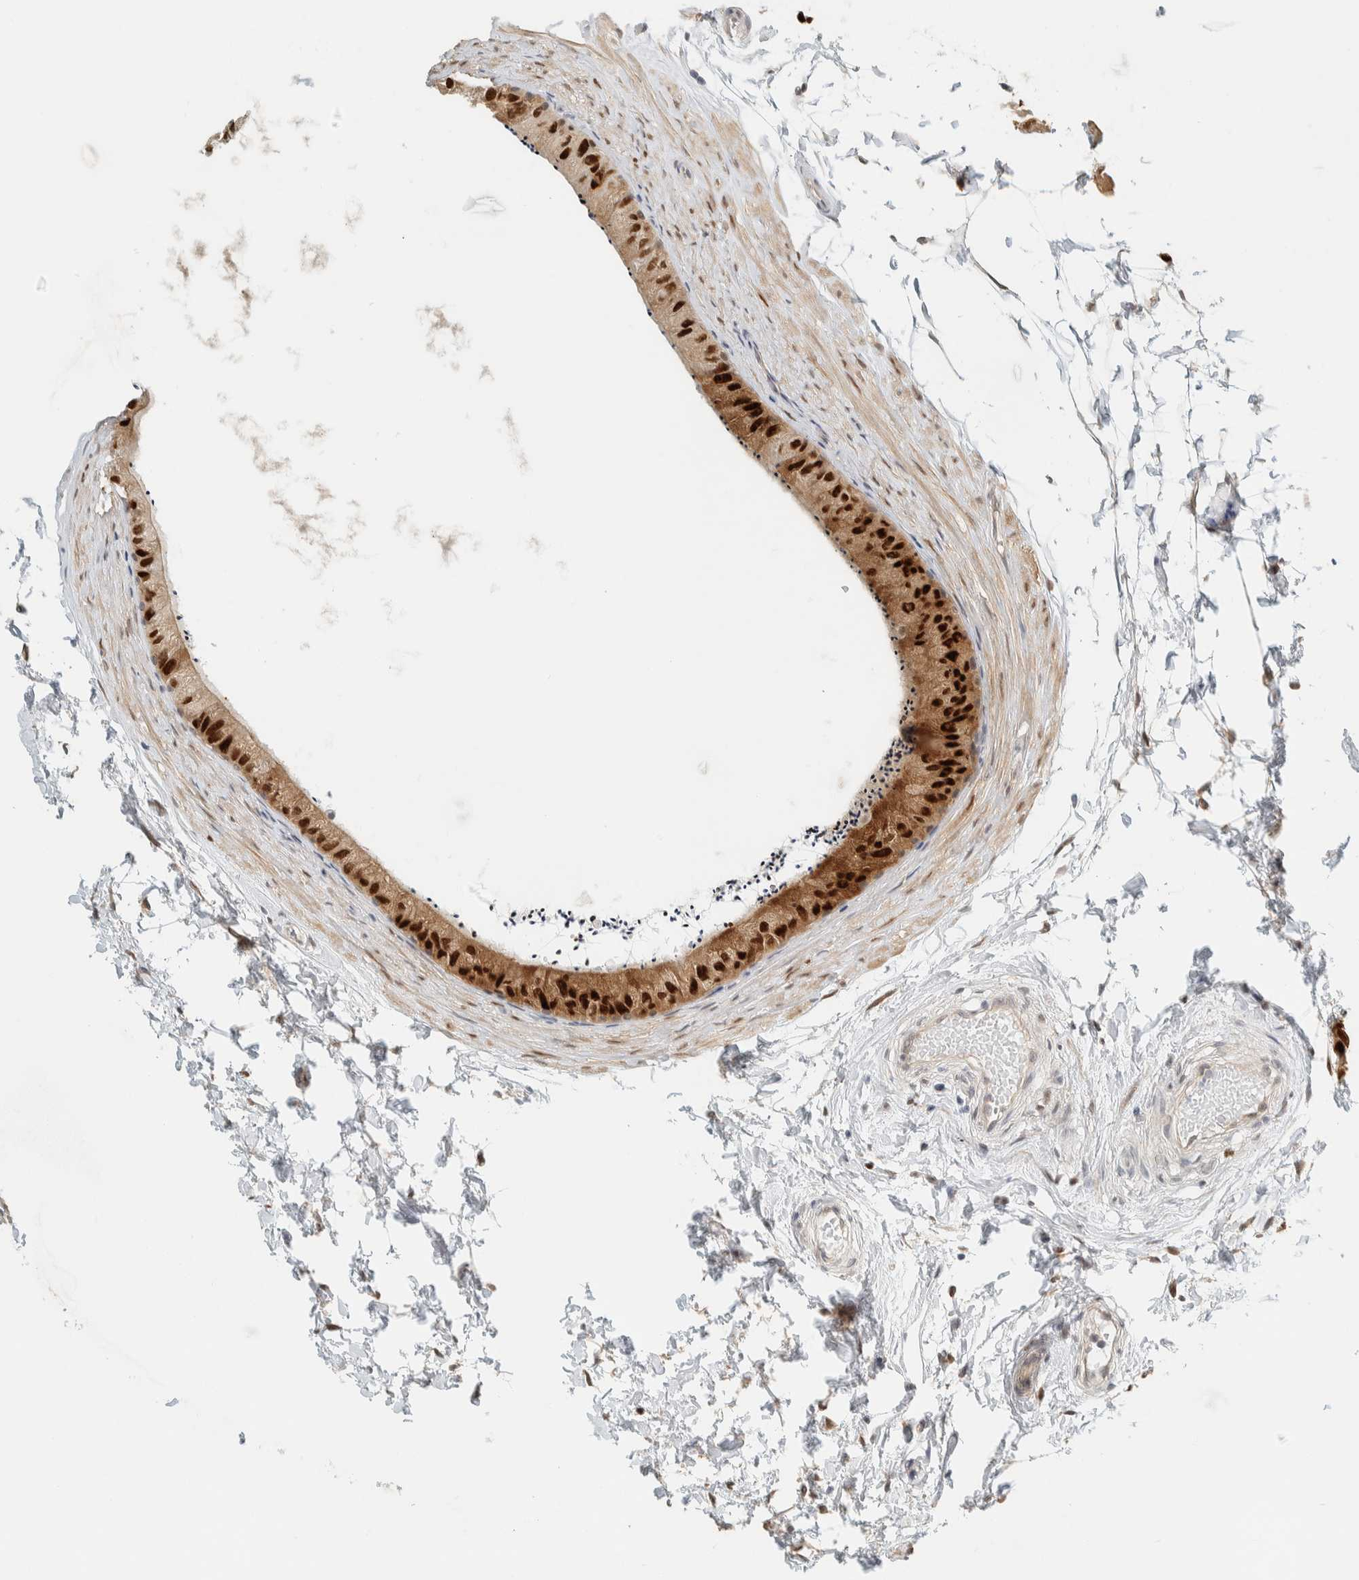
{"staining": {"intensity": "strong", "quantity": ">75%", "location": "cytoplasmic/membranous,nuclear"}, "tissue": "epididymis", "cell_type": "Glandular cells", "image_type": "normal", "snomed": [{"axis": "morphology", "description": "Normal tissue, NOS"}, {"axis": "topography", "description": "Epididymis"}], "caption": "A brown stain highlights strong cytoplasmic/membranous,nuclear staining of a protein in glandular cells of unremarkable human epididymis.", "gene": "TFE3", "patient": {"sex": "male", "age": 56}}